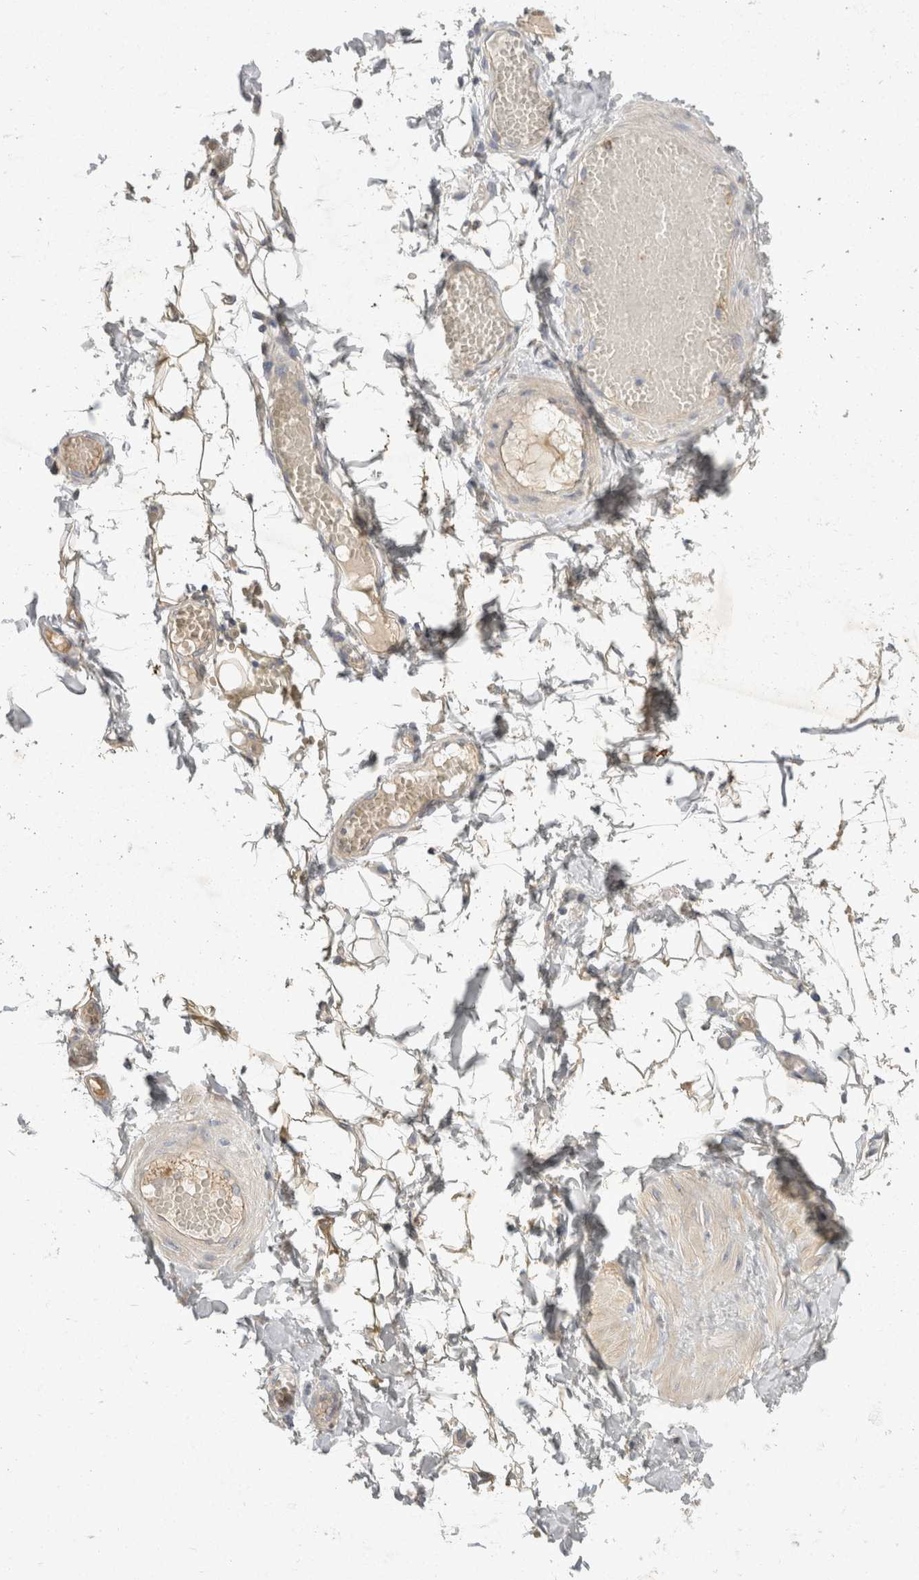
{"staining": {"intensity": "negative", "quantity": "none", "location": "none"}, "tissue": "adipose tissue", "cell_type": "Adipocytes", "image_type": "normal", "snomed": [{"axis": "morphology", "description": "Normal tissue, NOS"}, {"axis": "topography", "description": "Adipose tissue"}, {"axis": "topography", "description": "Vascular tissue"}, {"axis": "topography", "description": "Peripheral nerve tissue"}], "caption": "A histopathology image of adipose tissue stained for a protein reveals no brown staining in adipocytes.", "gene": "TOM1L2", "patient": {"sex": "male", "age": 25}}